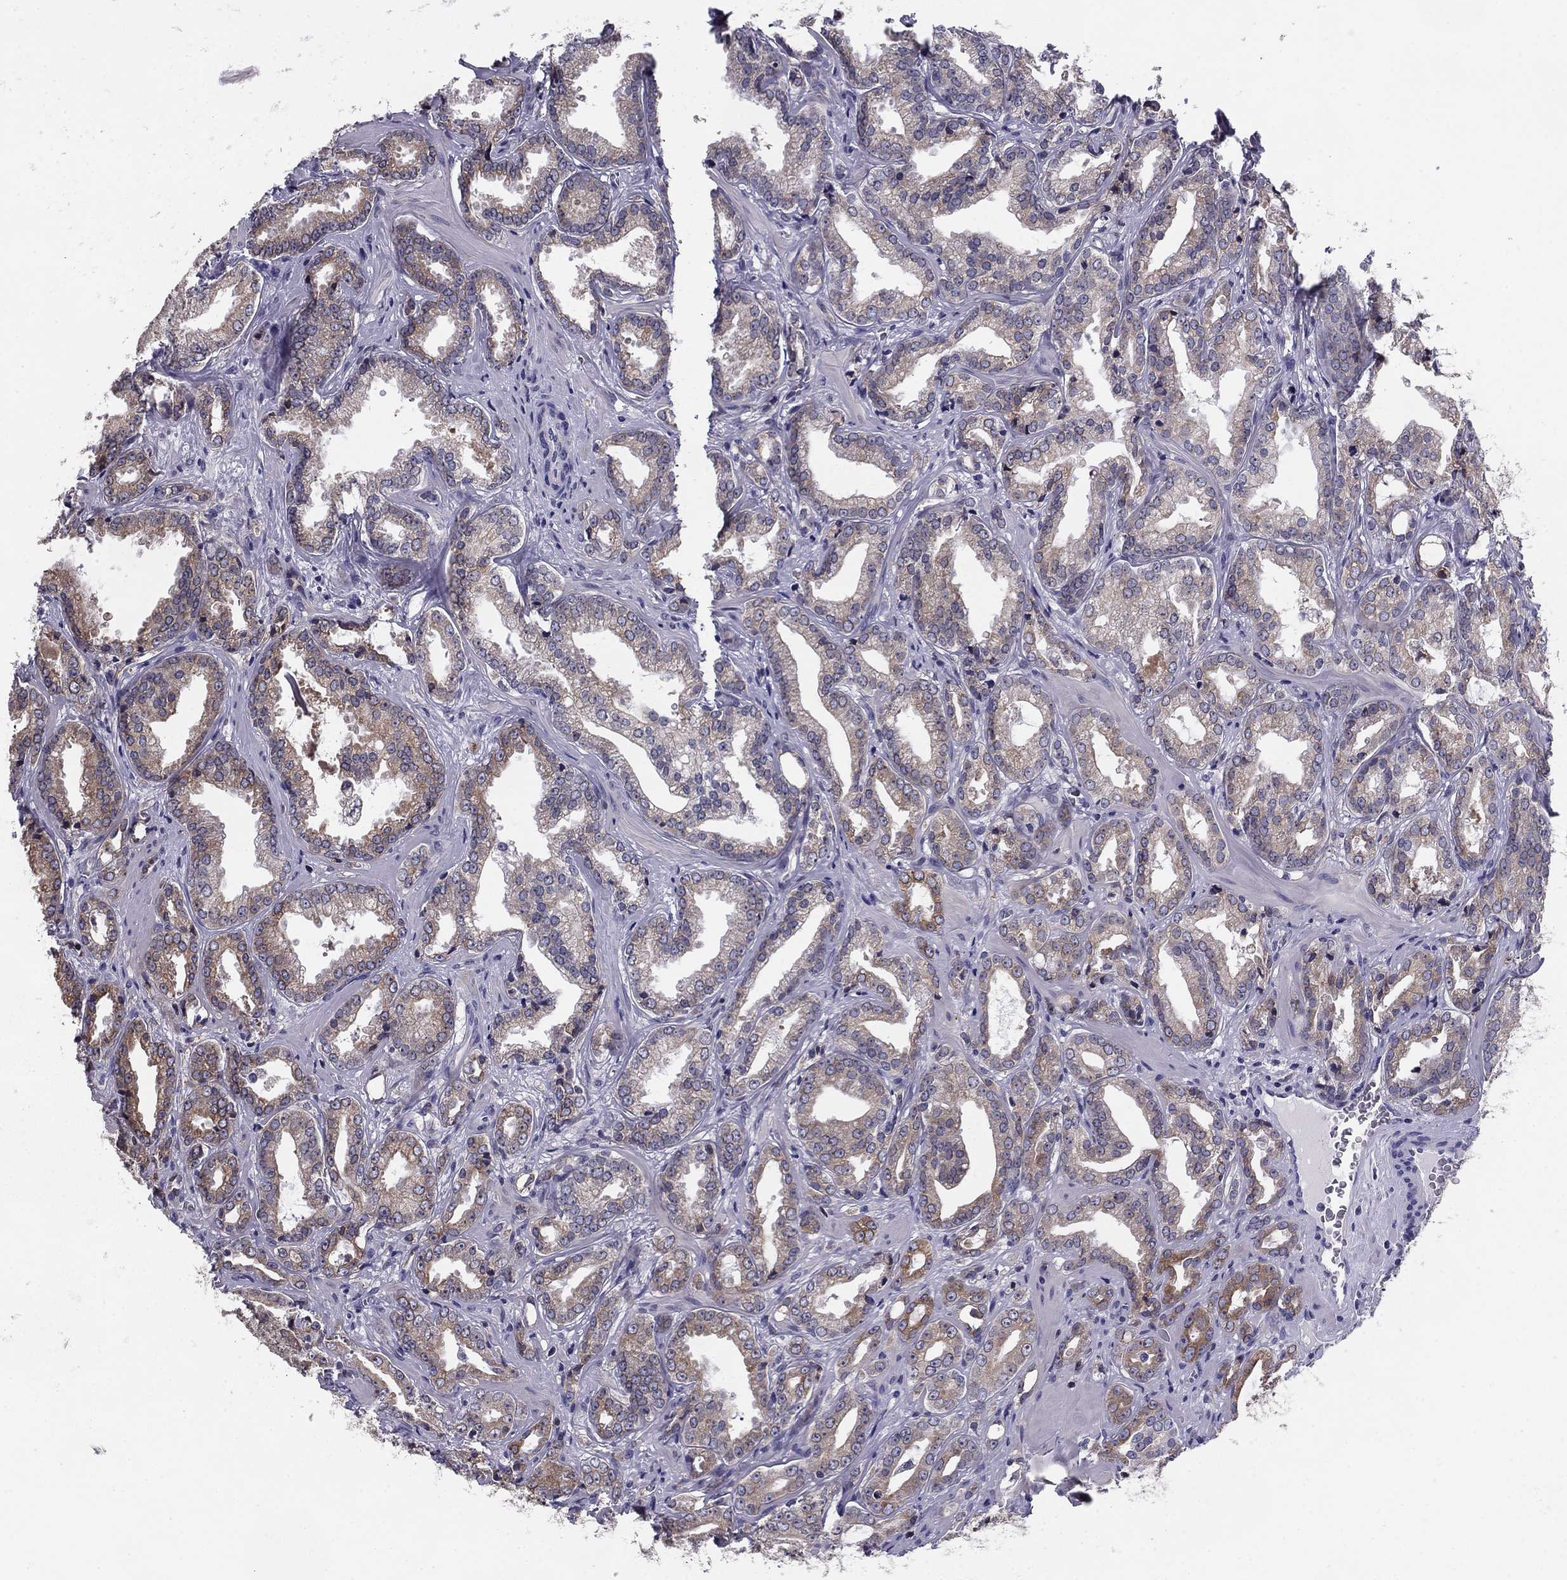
{"staining": {"intensity": "moderate", "quantity": "25%-75%", "location": "cytoplasmic/membranous"}, "tissue": "prostate cancer", "cell_type": "Tumor cells", "image_type": "cancer", "snomed": [{"axis": "morphology", "description": "Adenocarcinoma, Medium grade"}, {"axis": "topography", "description": "Prostate and seminal vesicle, NOS"}, {"axis": "topography", "description": "Prostate"}], "caption": "Brown immunohistochemical staining in human prostate cancer demonstrates moderate cytoplasmic/membranous staining in approximately 25%-75% of tumor cells.", "gene": "TMED3", "patient": {"sex": "male", "age": 65}}